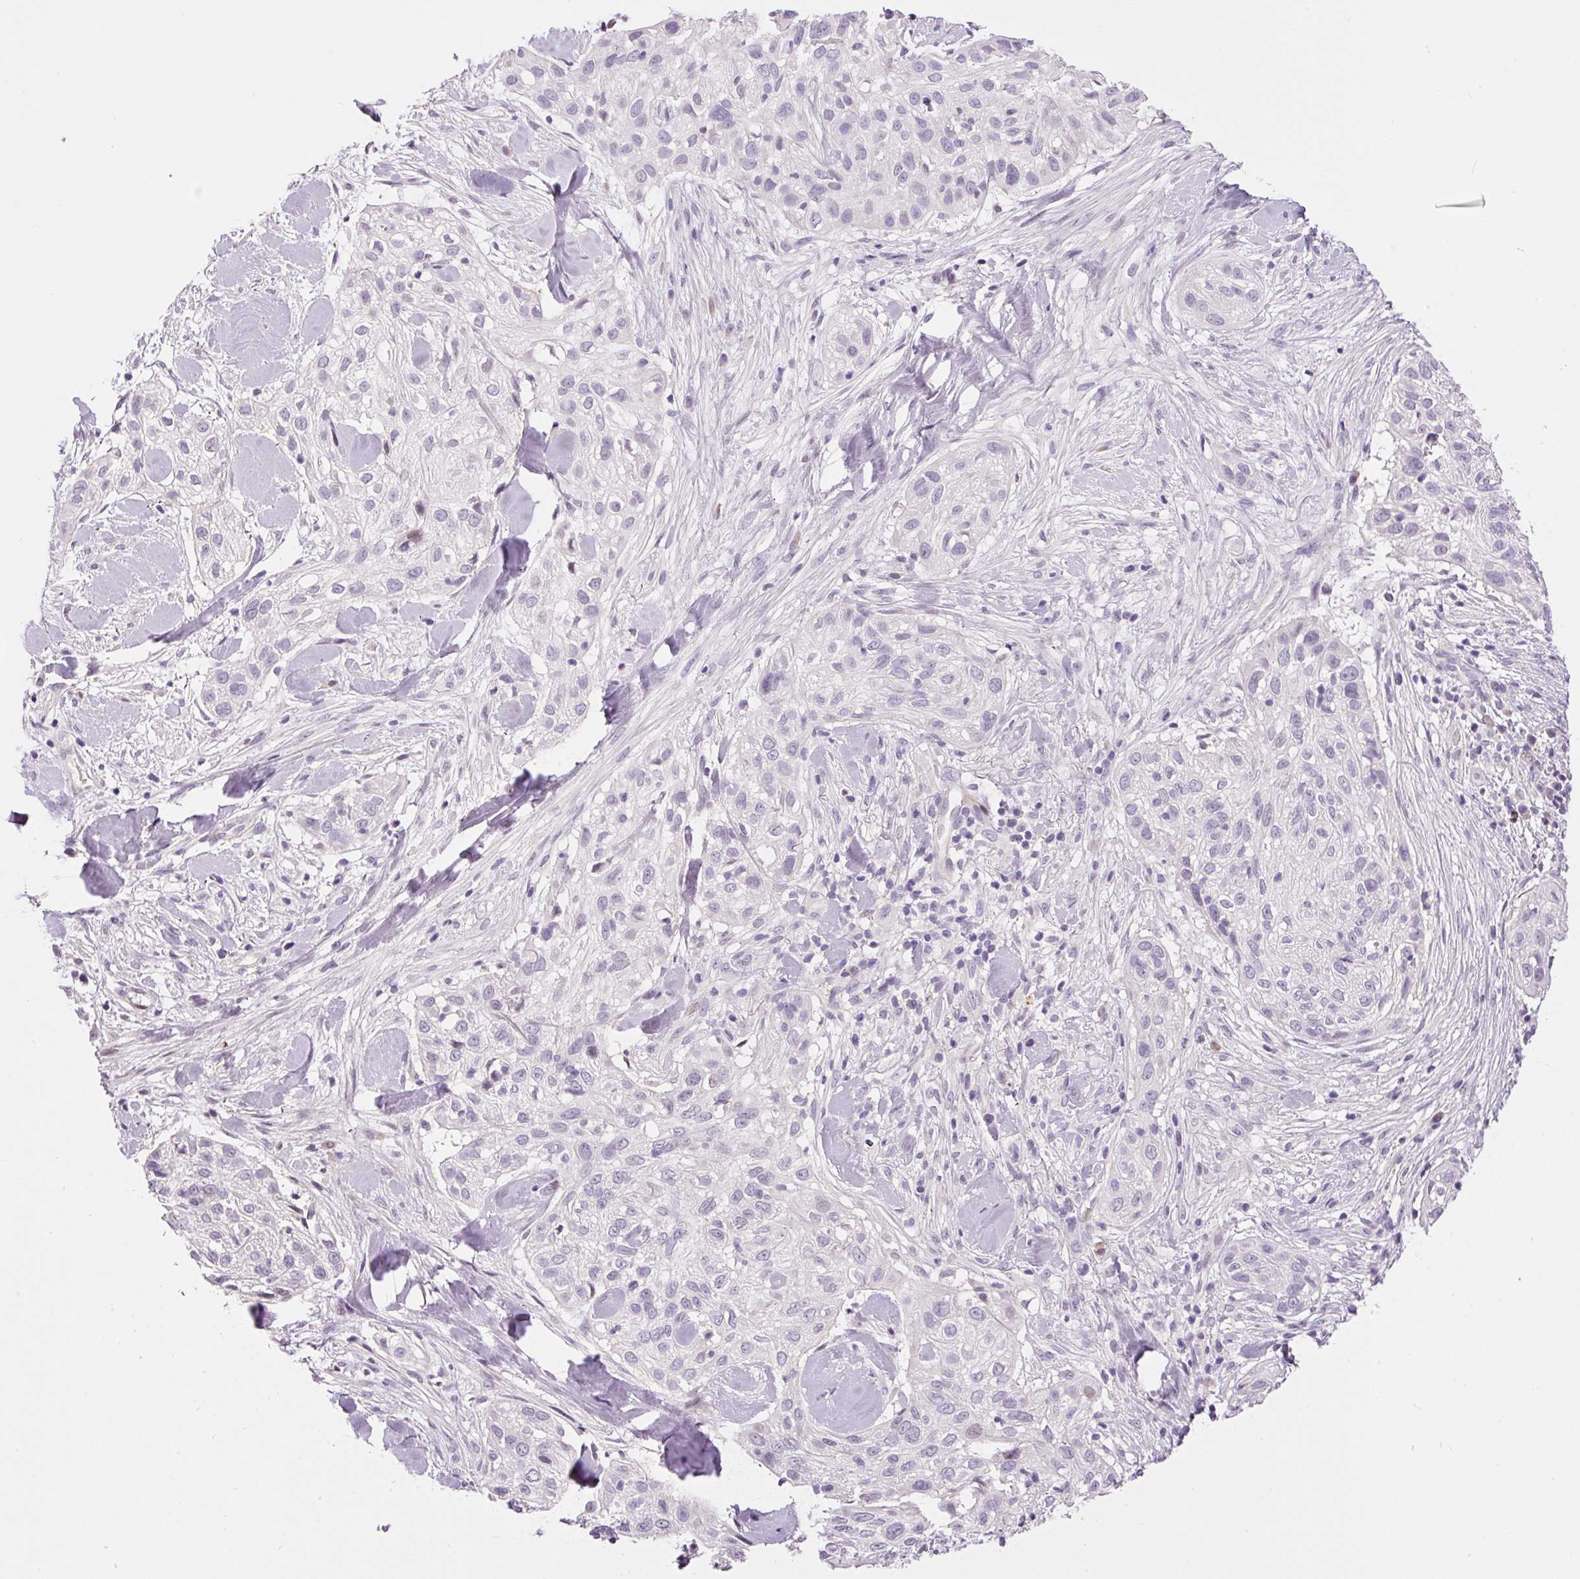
{"staining": {"intensity": "negative", "quantity": "none", "location": "none"}, "tissue": "skin cancer", "cell_type": "Tumor cells", "image_type": "cancer", "snomed": [{"axis": "morphology", "description": "Squamous cell carcinoma, NOS"}, {"axis": "topography", "description": "Skin"}], "caption": "DAB immunohistochemical staining of human skin squamous cell carcinoma shows no significant positivity in tumor cells.", "gene": "HNF1A", "patient": {"sex": "male", "age": 82}}